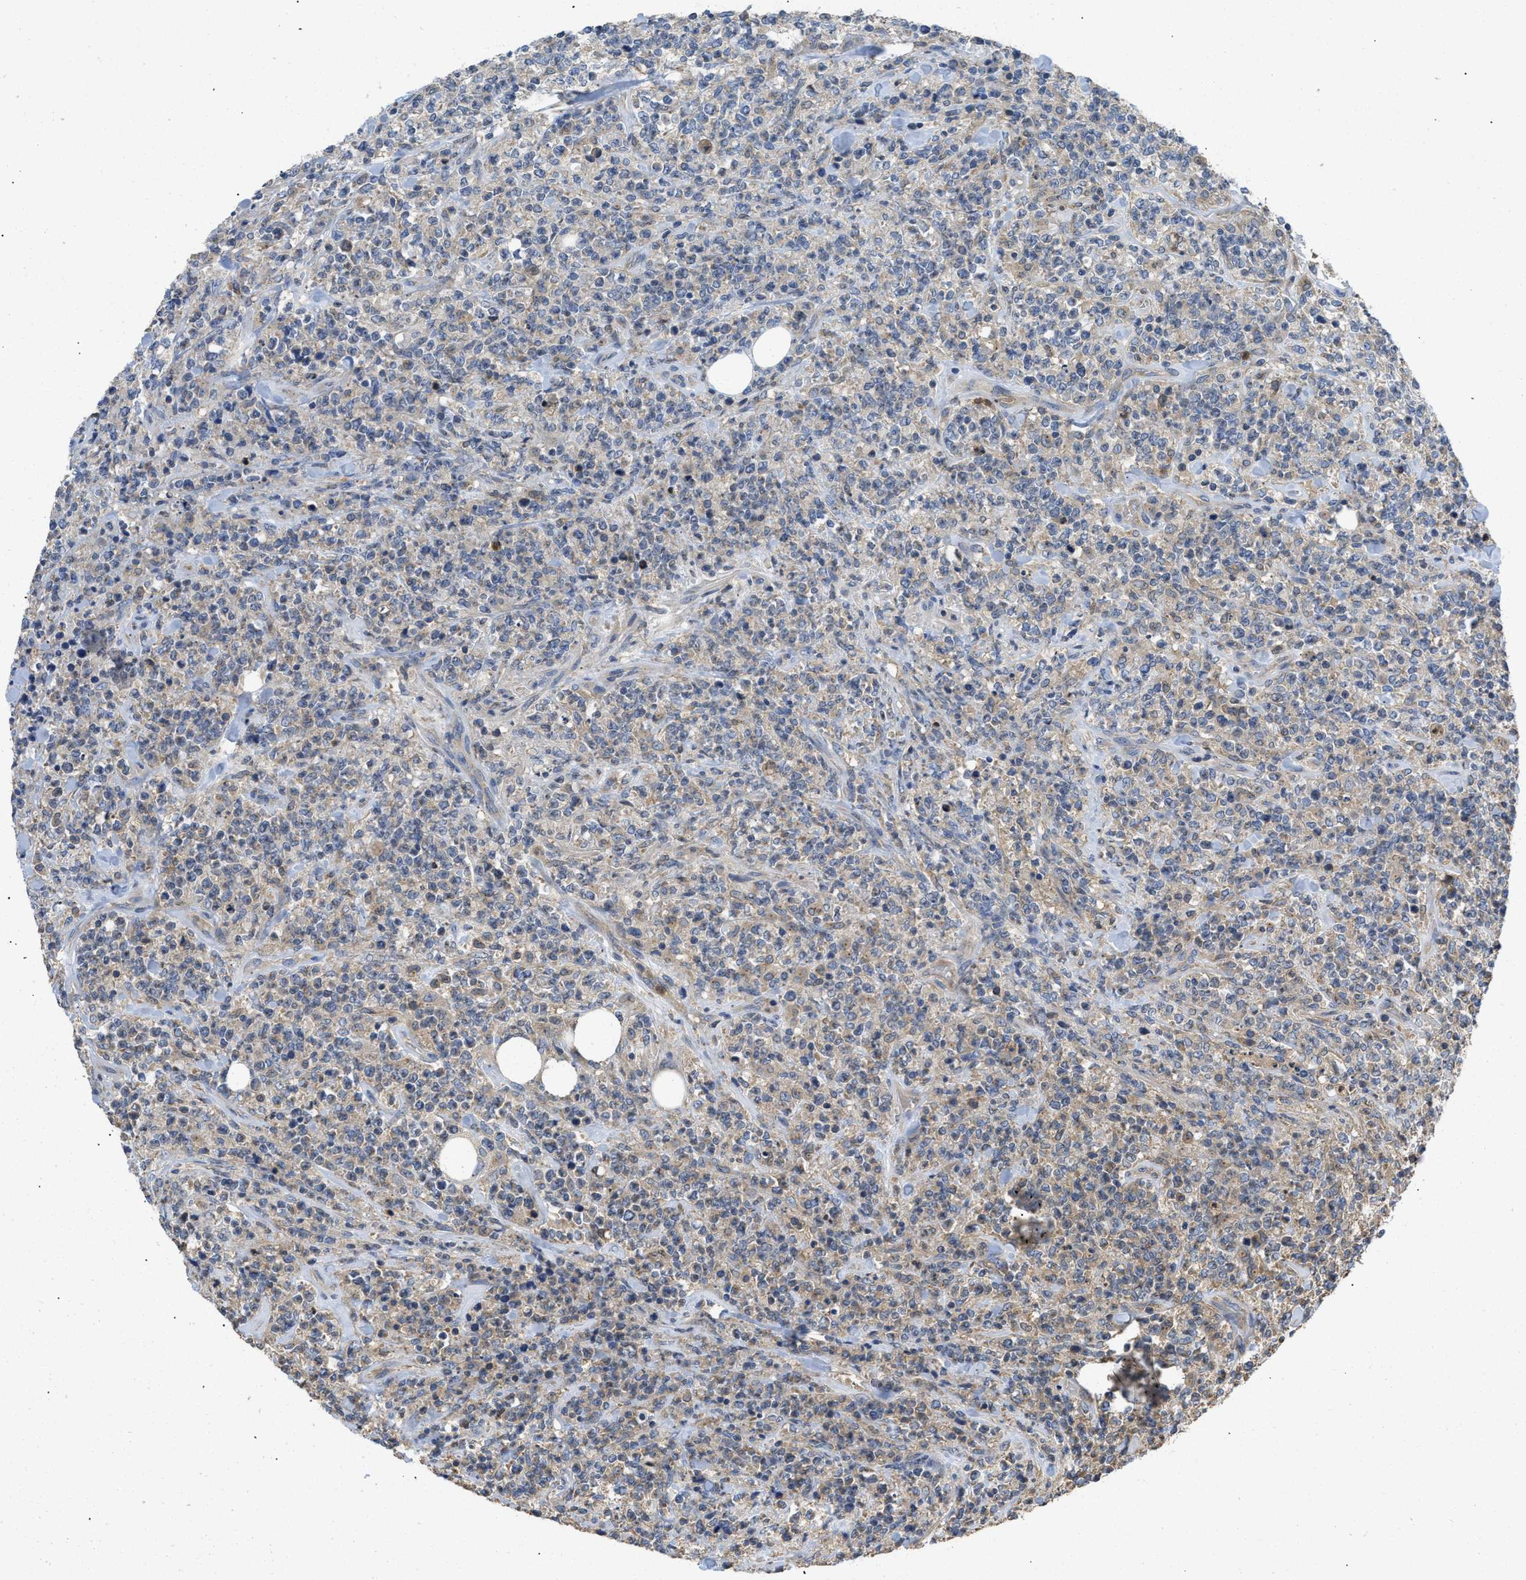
{"staining": {"intensity": "weak", "quantity": "<25%", "location": "cytoplasmic/membranous"}, "tissue": "lymphoma", "cell_type": "Tumor cells", "image_type": "cancer", "snomed": [{"axis": "morphology", "description": "Malignant lymphoma, non-Hodgkin's type, High grade"}, {"axis": "topography", "description": "Soft tissue"}], "caption": "An immunohistochemistry (IHC) image of lymphoma is shown. There is no staining in tumor cells of lymphoma.", "gene": "RNF216", "patient": {"sex": "male", "age": 18}}